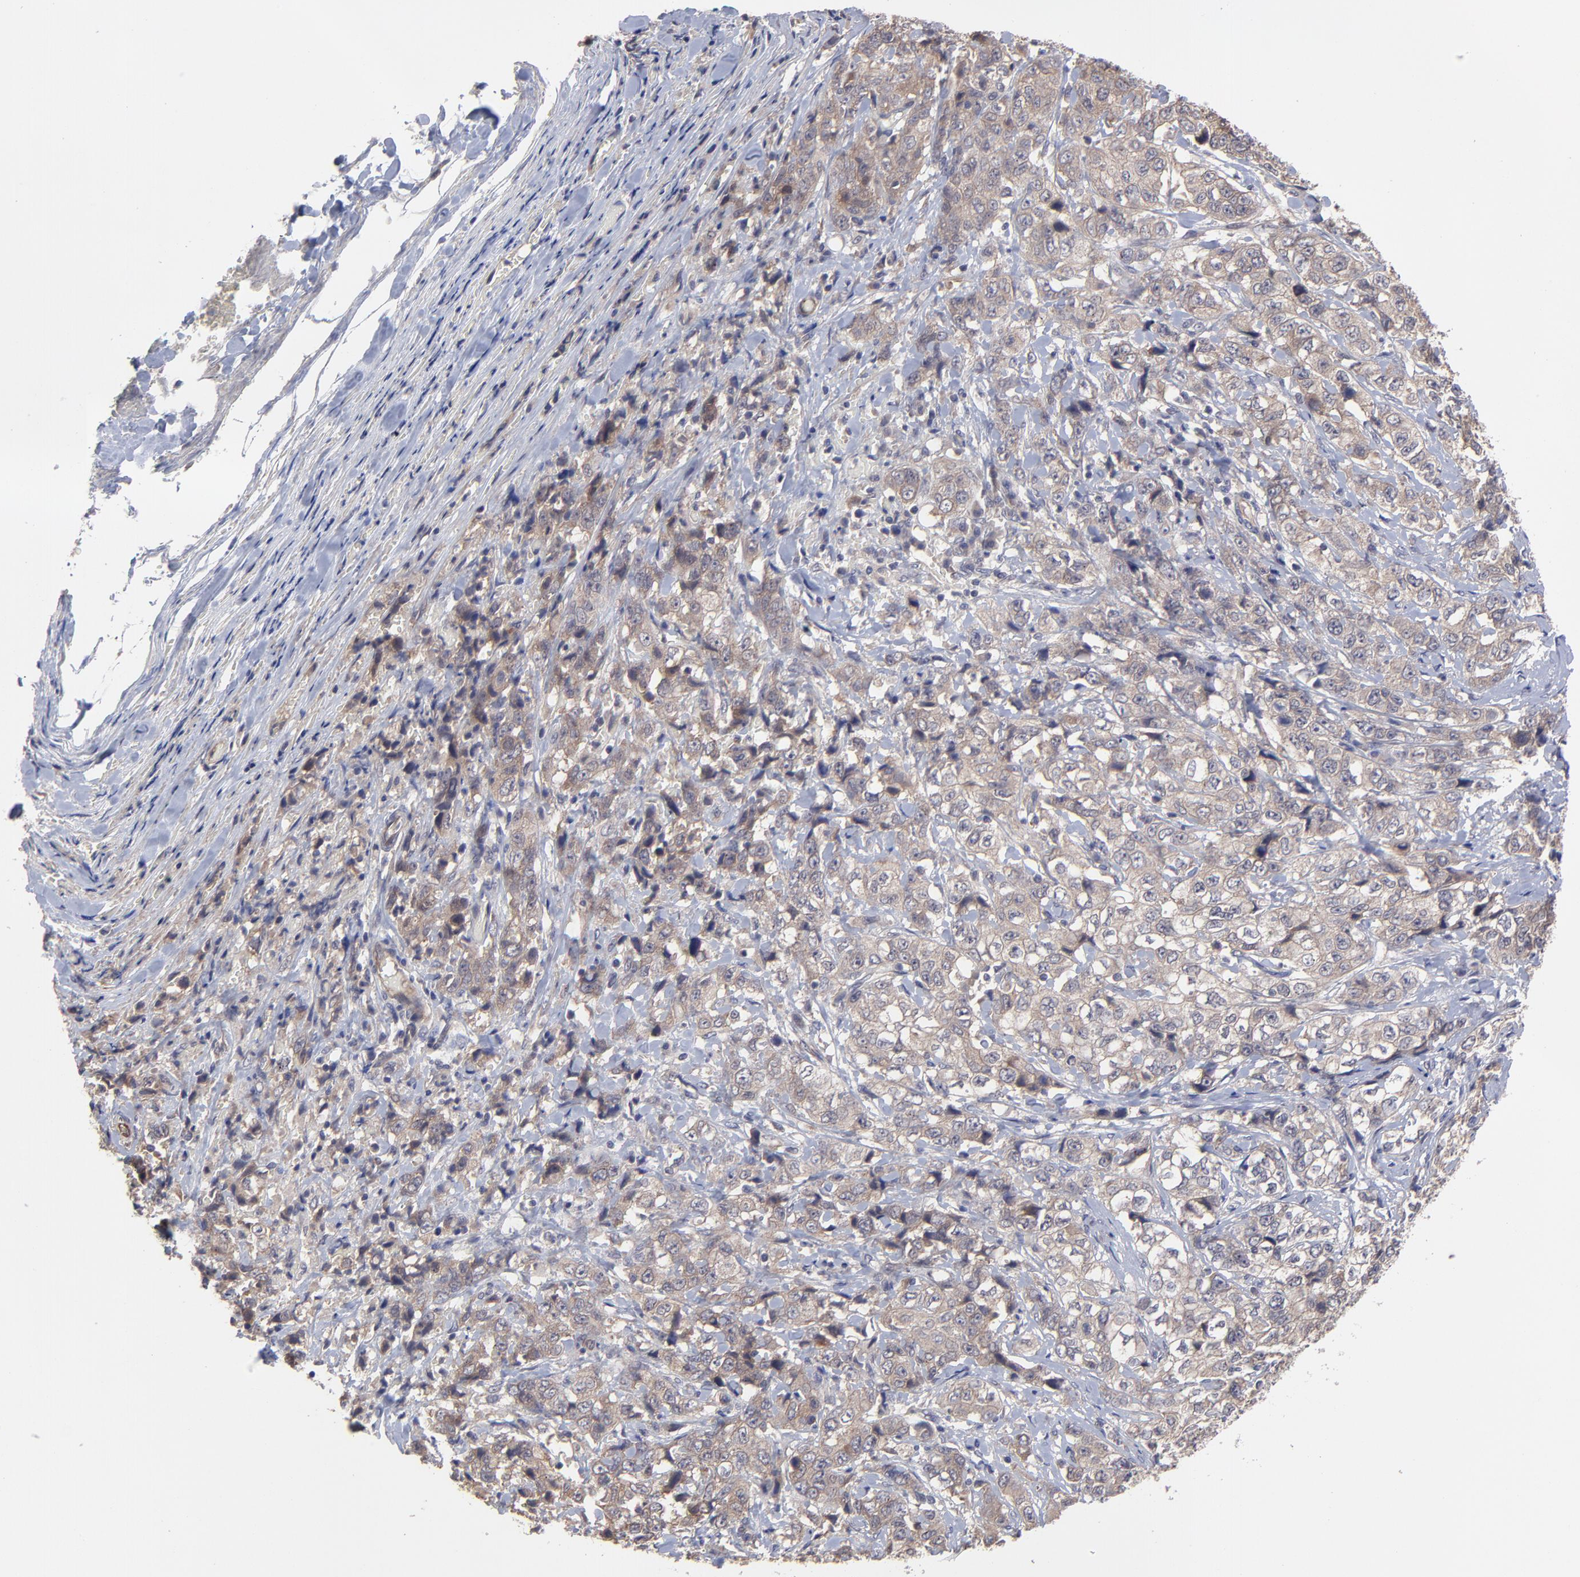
{"staining": {"intensity": "weak", "quantity": "25%-75%", "location": "cytoplasmic/membranous"}, "tissue": "stomach cancer", "cell_type": "Tumor cells", "image_type": "cancer", "snomed": [{"axis": "morphology", "description": "Adenocarcinoma, NOS"}, {"axis": "topography", "description": "Stomach"}], "caption": "A brown stain shows weak cytoplasmic/membranous staining of a protein in stomach cancer (adenocarcinoma) tumor cells. Nuclei are stained in blue.", "gene": "ZNF780B", "patient": {"sex": "male", "age": 48}}